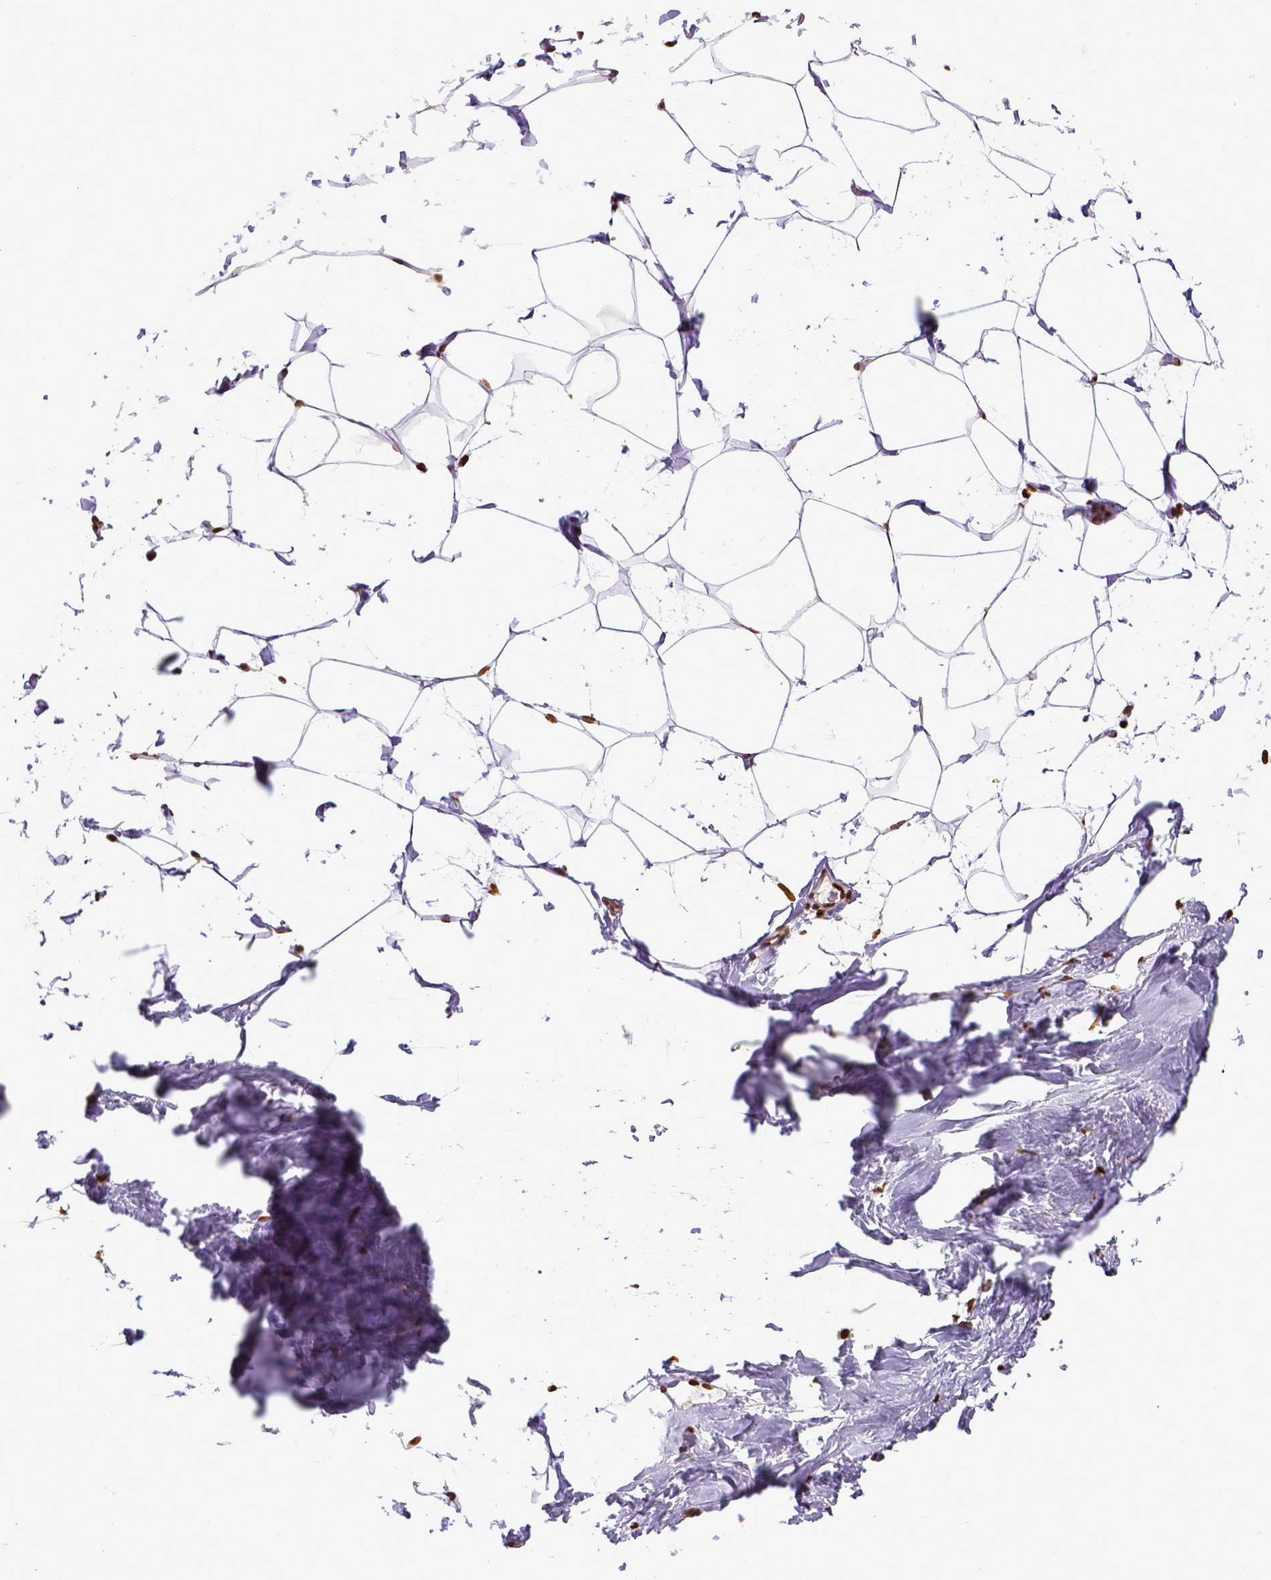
{"staining": {"intensity": "strong", "quantity": ">75%", "location": "nuclear"}, "tissue": "breast", "cell_type": "Adipocytes", "image_type": "normal", "snomed": [{"axis": "morphology", "description": "Normal tissue, NOS"}, {"axis": "topography", "description": "Breast"}], "caption": "DAB immunohistochemical staining of benign human breast displays strong nuclear protein expression in approximately >75% of adipocytes. The protein is stained brown, and the nuclei are stained in blue (DAB (3,3'-diaminobenzidine) IHC with brightfield microscopy, high magnification).", "gene": "ZNF75D", "patient": {"sex": "female", "age": 32}}